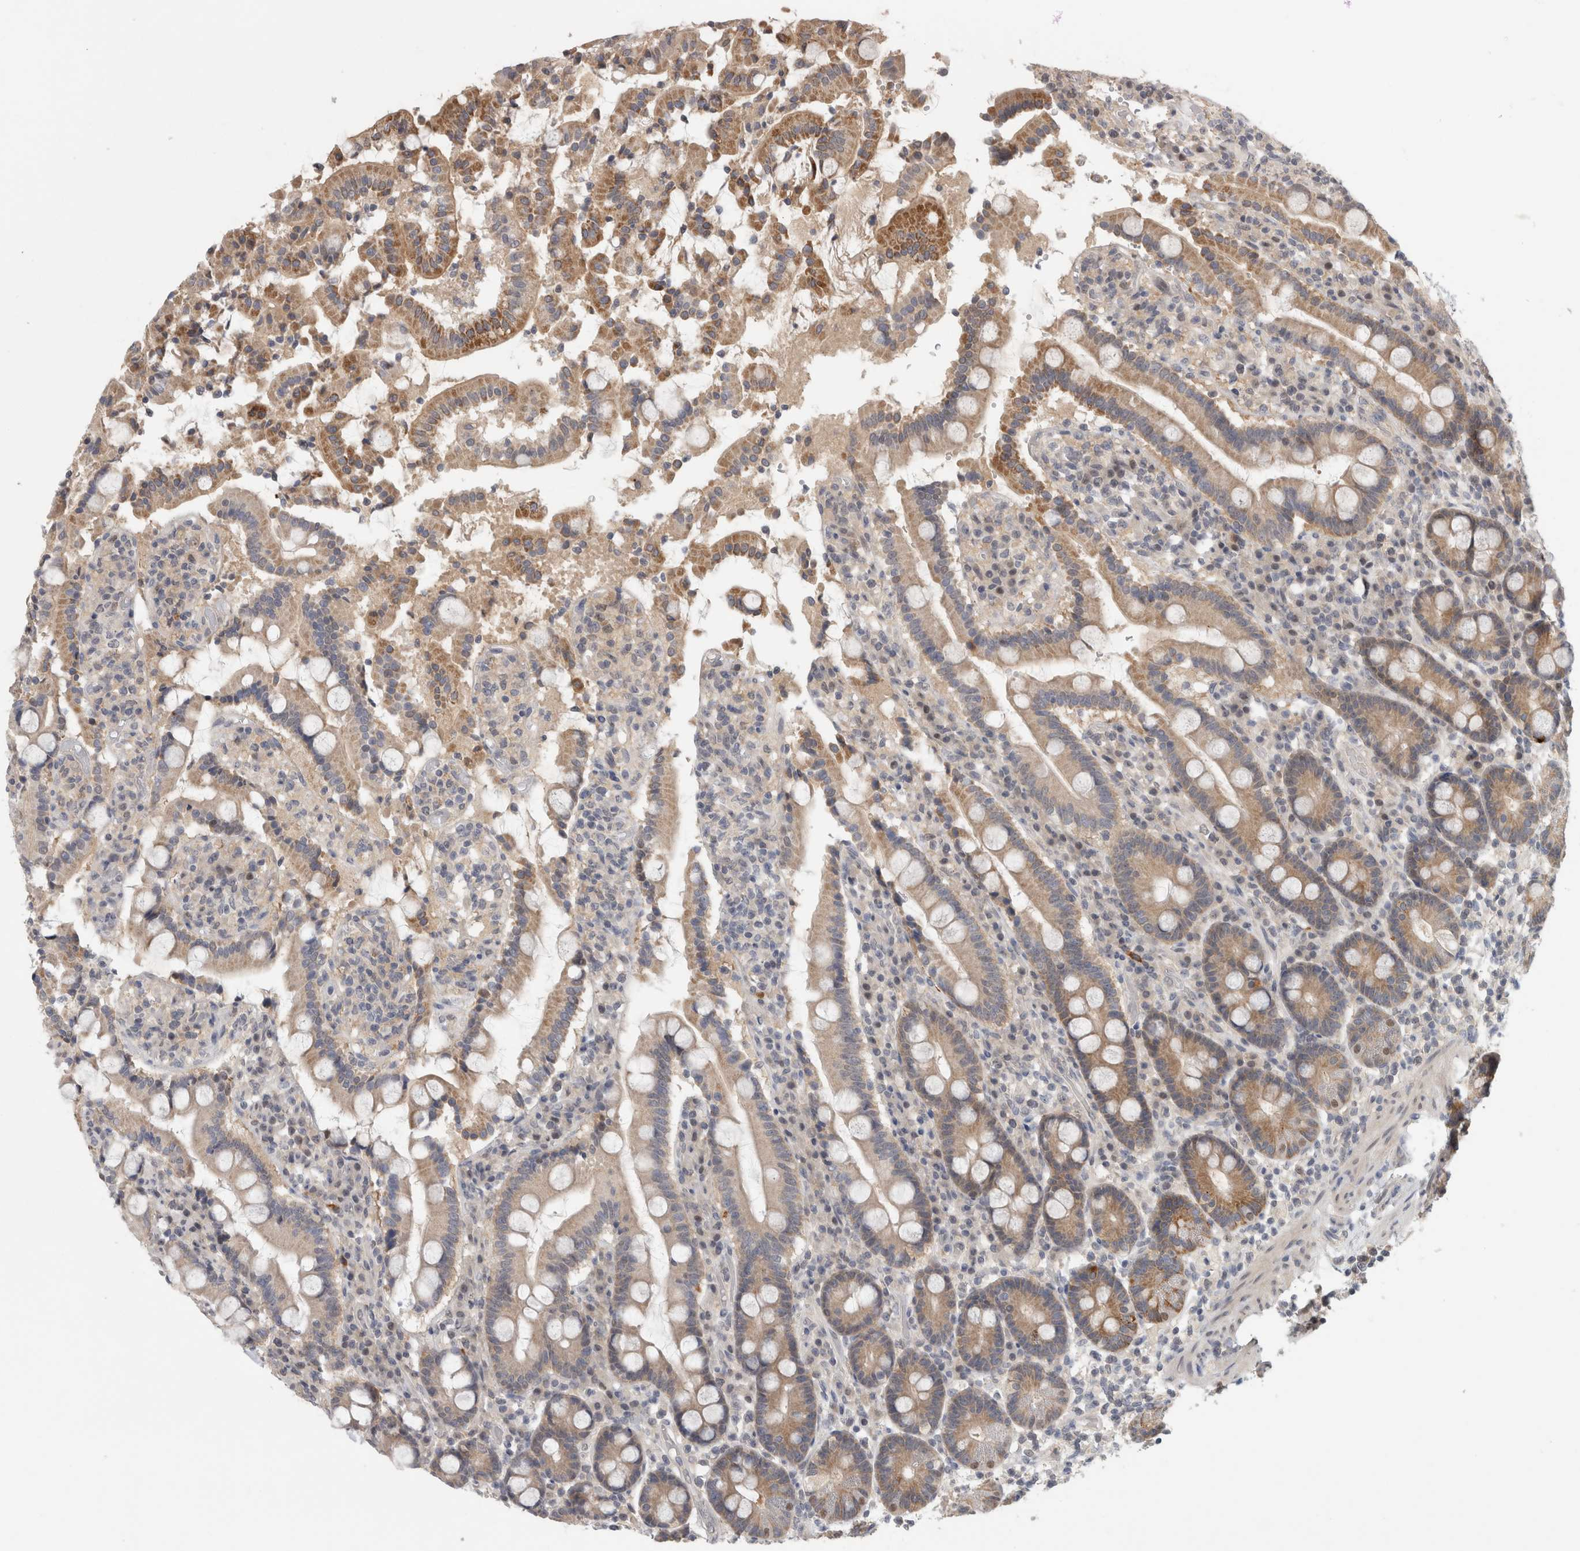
{"staining": {"intensity": "moderate", "quantity": "25%-75%", "location": "cytoplasmic/membranous"}, "tissue": "duodenum", "cell_type": "Glandular cells", "image_type": "normal", "snomed": [{"axis": "morphology", "description": "Normal tissue, NOS"}, {"axis": "topography", "description": "Small intestine, NOS"}], "caption": "Glandular cells reveal medium levels of moderate cytoplasmic/membranous positivity in about 25%-75% of cells in benign duodenum. (Stains: DAB in brown, nuclei in blue, Microscopy: brightfield microscopy at high magnification).", "gene": "PIGP", "patient": {"sex": "female", "age": 71}}